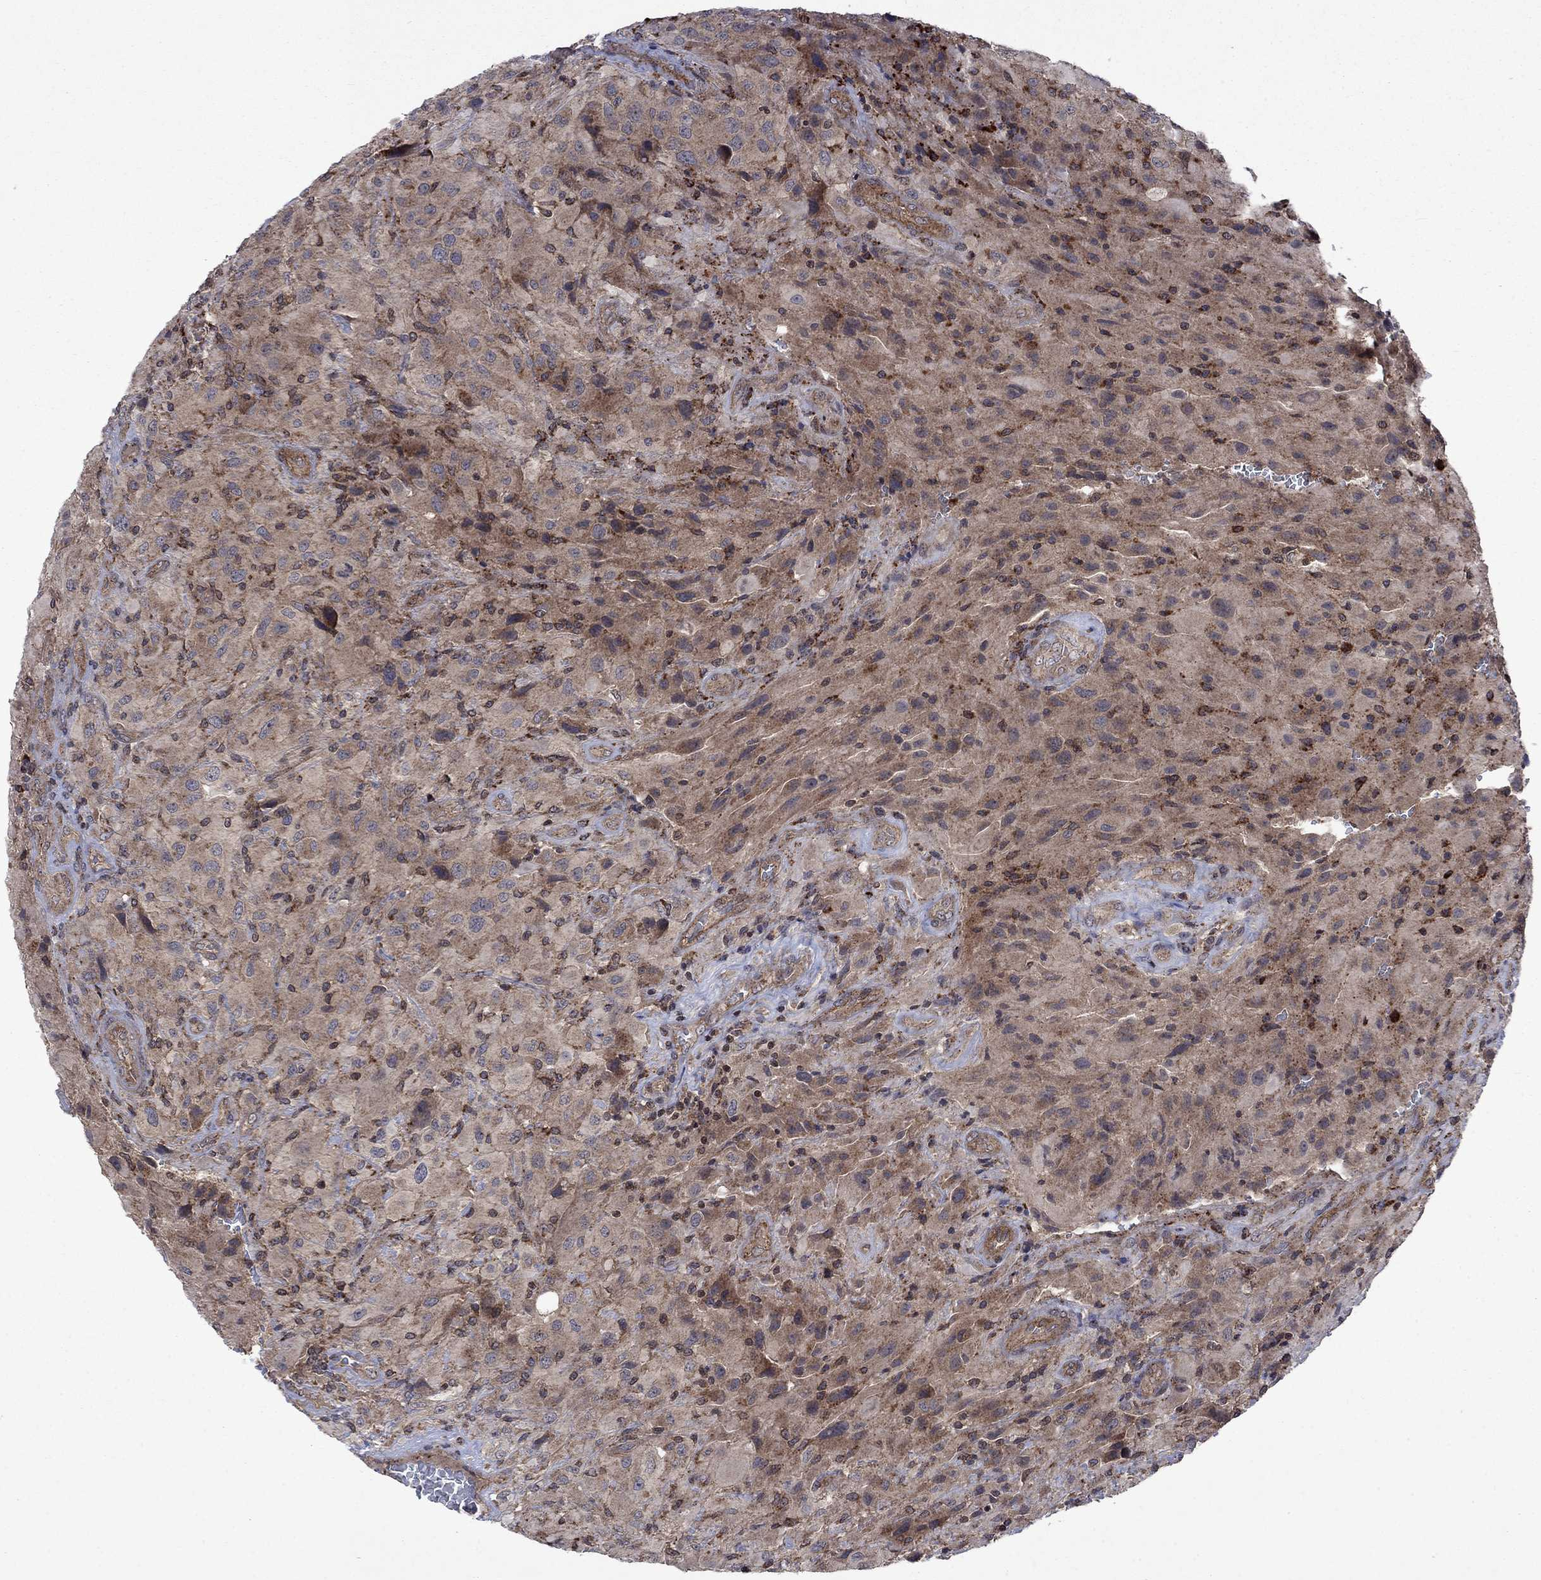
{"staining": {"intensity": "weak", "quantity": "<25%", "location": "cytoplasmic/membranous"}, "tissue": "glioma", "cell_type": "Tumor cells", "image_type": "cancer", "snomed": [{"axis": "morphology", "description": "Glioma, malignant, High grade"}, {"axis": "topography", "description": "Cerebral cortex"}], "caption": "Immunohistochemical staining of human glioma exhibits no significant positivity in tumor cells. (DAB (3,3'-diaminobenzidine) IHC visualized using brightfield microscopy, high magnification).", "gene": "TMEM33", "patient": {"sex": "male", "age": 35}}